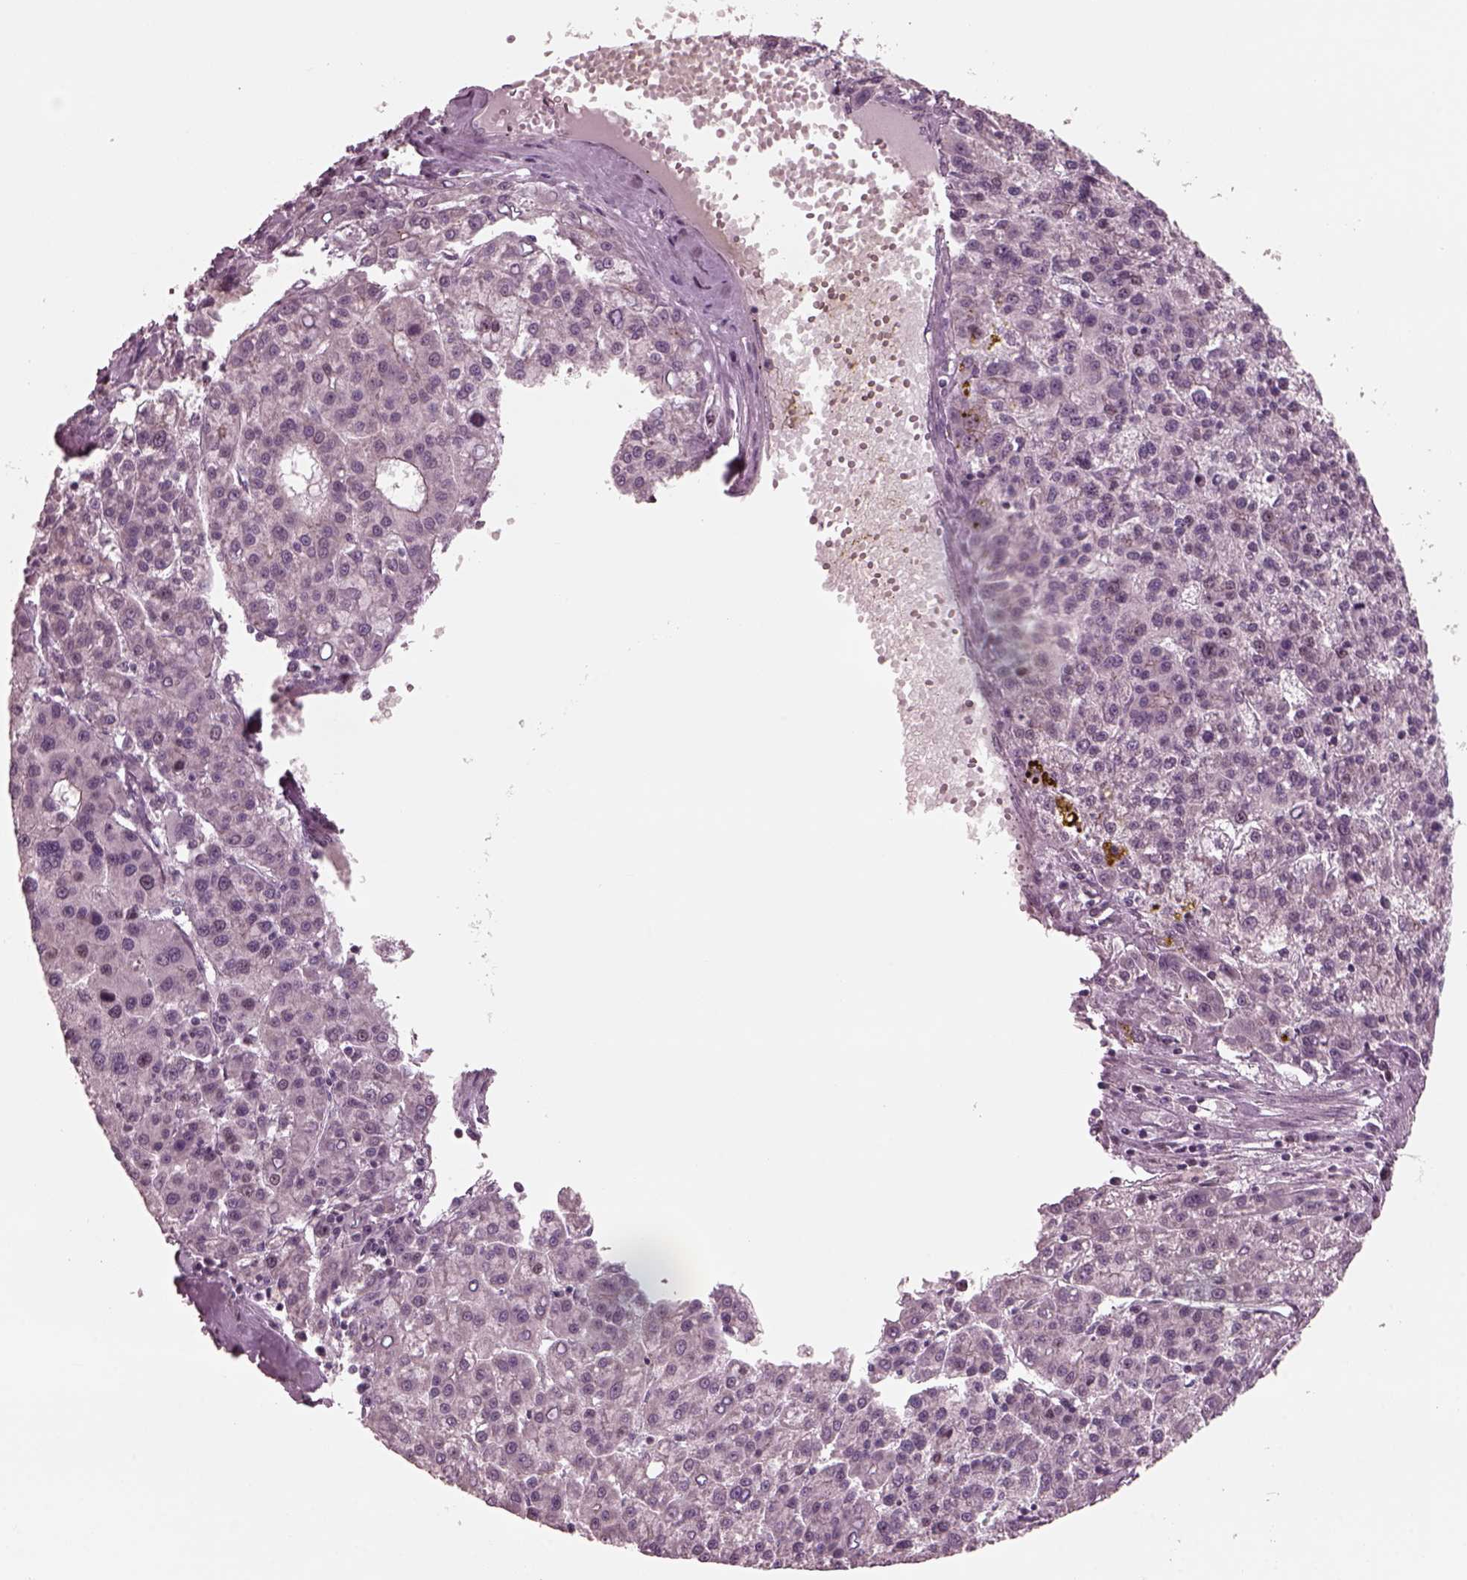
{"staining": {"intensity": "negative", "quantity": "none", "location": "none"}, "tissue": "liver cancer", "cell_type": "Tumor cells", "image_type": "cancer", "snomed": [{"axis": "morphology", "description": "Carcinoma, Hepatocellular, NOS"}, {"axis": "topography", "description": "Liver"}], "caption": "The histopathology image displays no significant expression in tumor cells of liver cancer.", "gene": "SAXO1", "patient": {"sex": "female", "age": 58}}